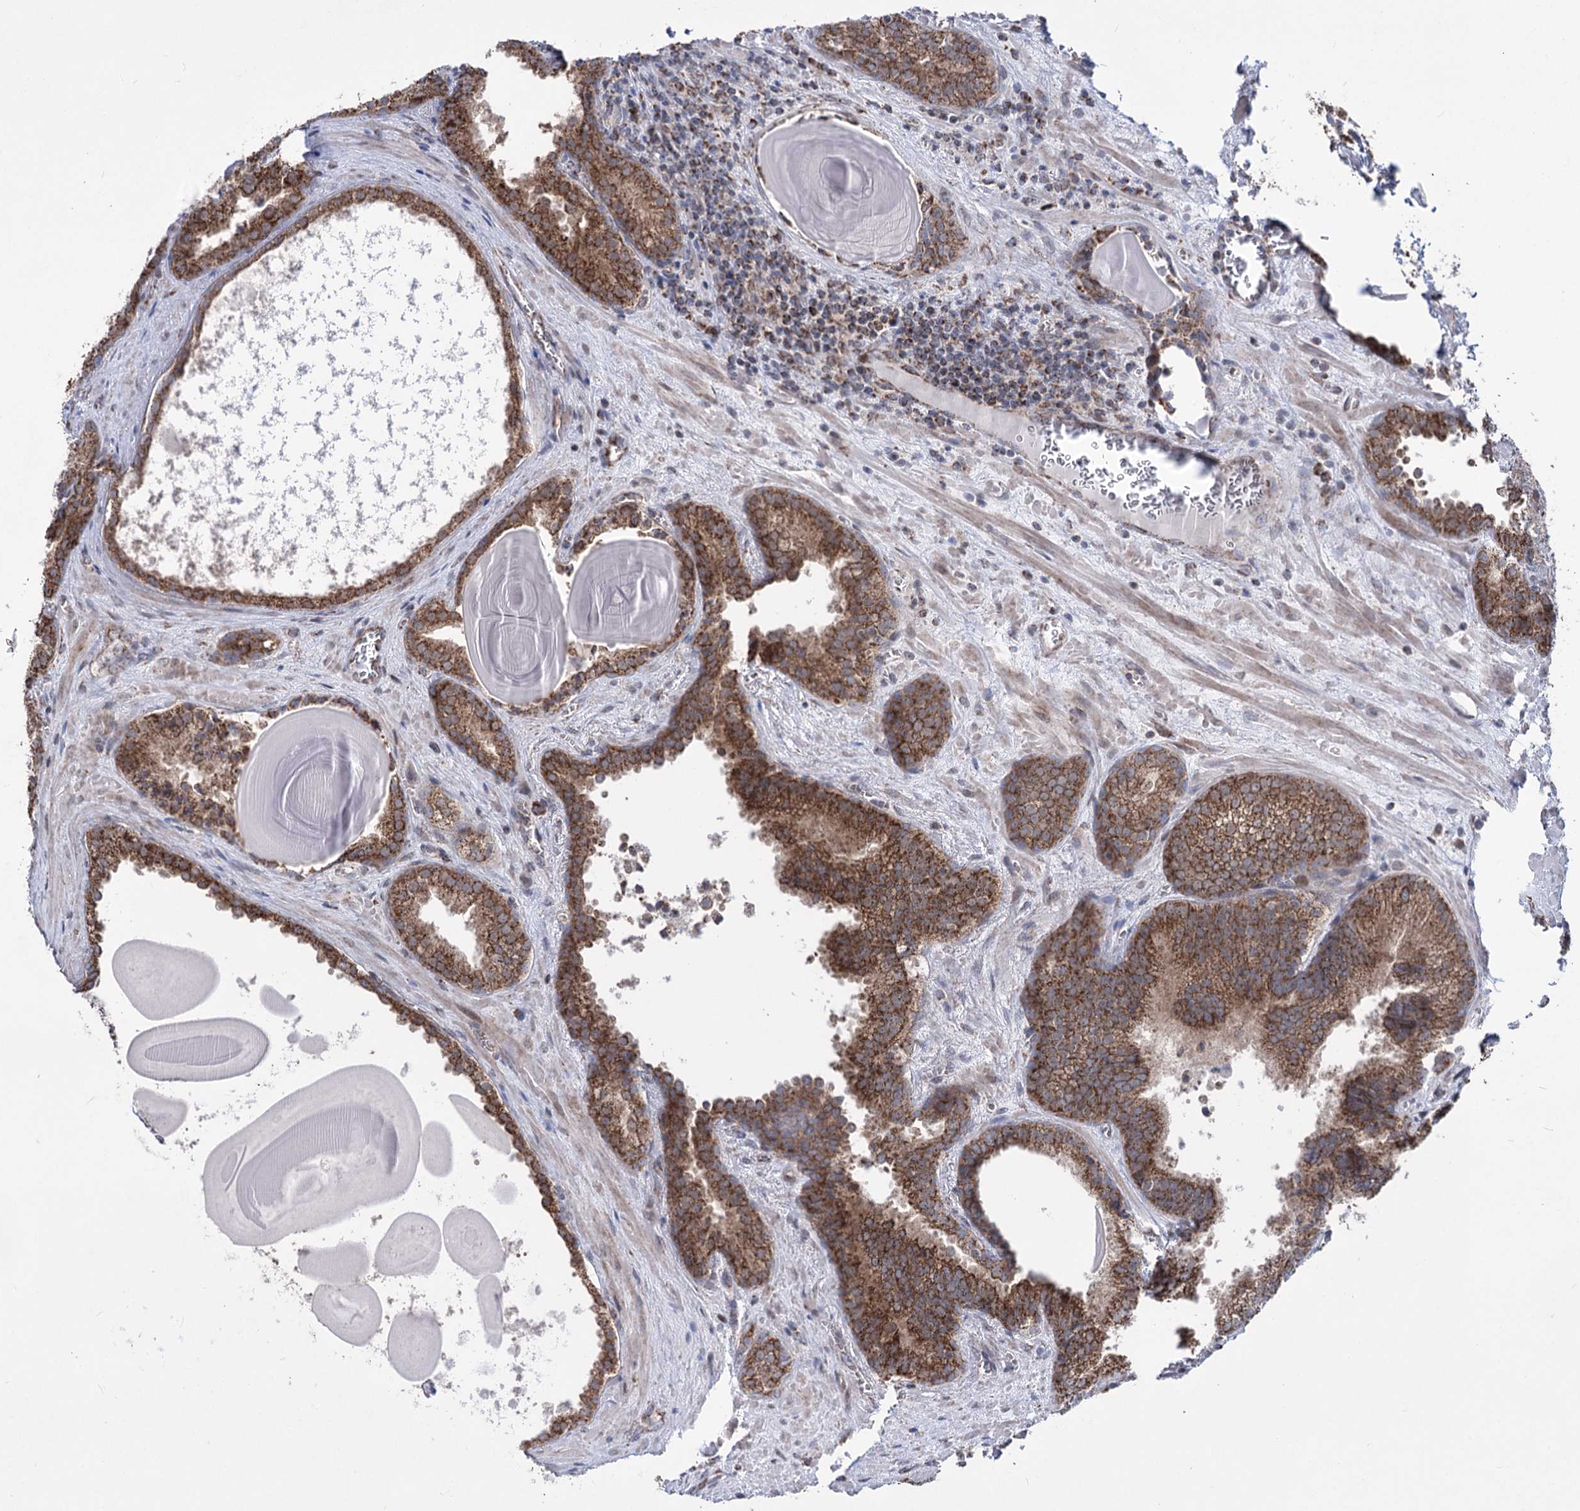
{"staining": {"intensity": "moderate", "quantity": ">75%", "location": "cytoplasmic/membranous"}, "tissue": "prostate cancer", "cell_type": "Tumor cells", "image_type": "cancer", "snomed": [{"axis": "morphology", "description": "Adenocarcinoma, High grade"}, {"axis": "topography", "description": "Prostate"}], "caption": "Protein staining displays moderate cytoplasmic/membranous positivity in about >75% of tumor cells in prostate cancer. Nuclei are stained in blue.", "gene": "CREB3L4", "patient": {"sex": "male", "age": 66}}